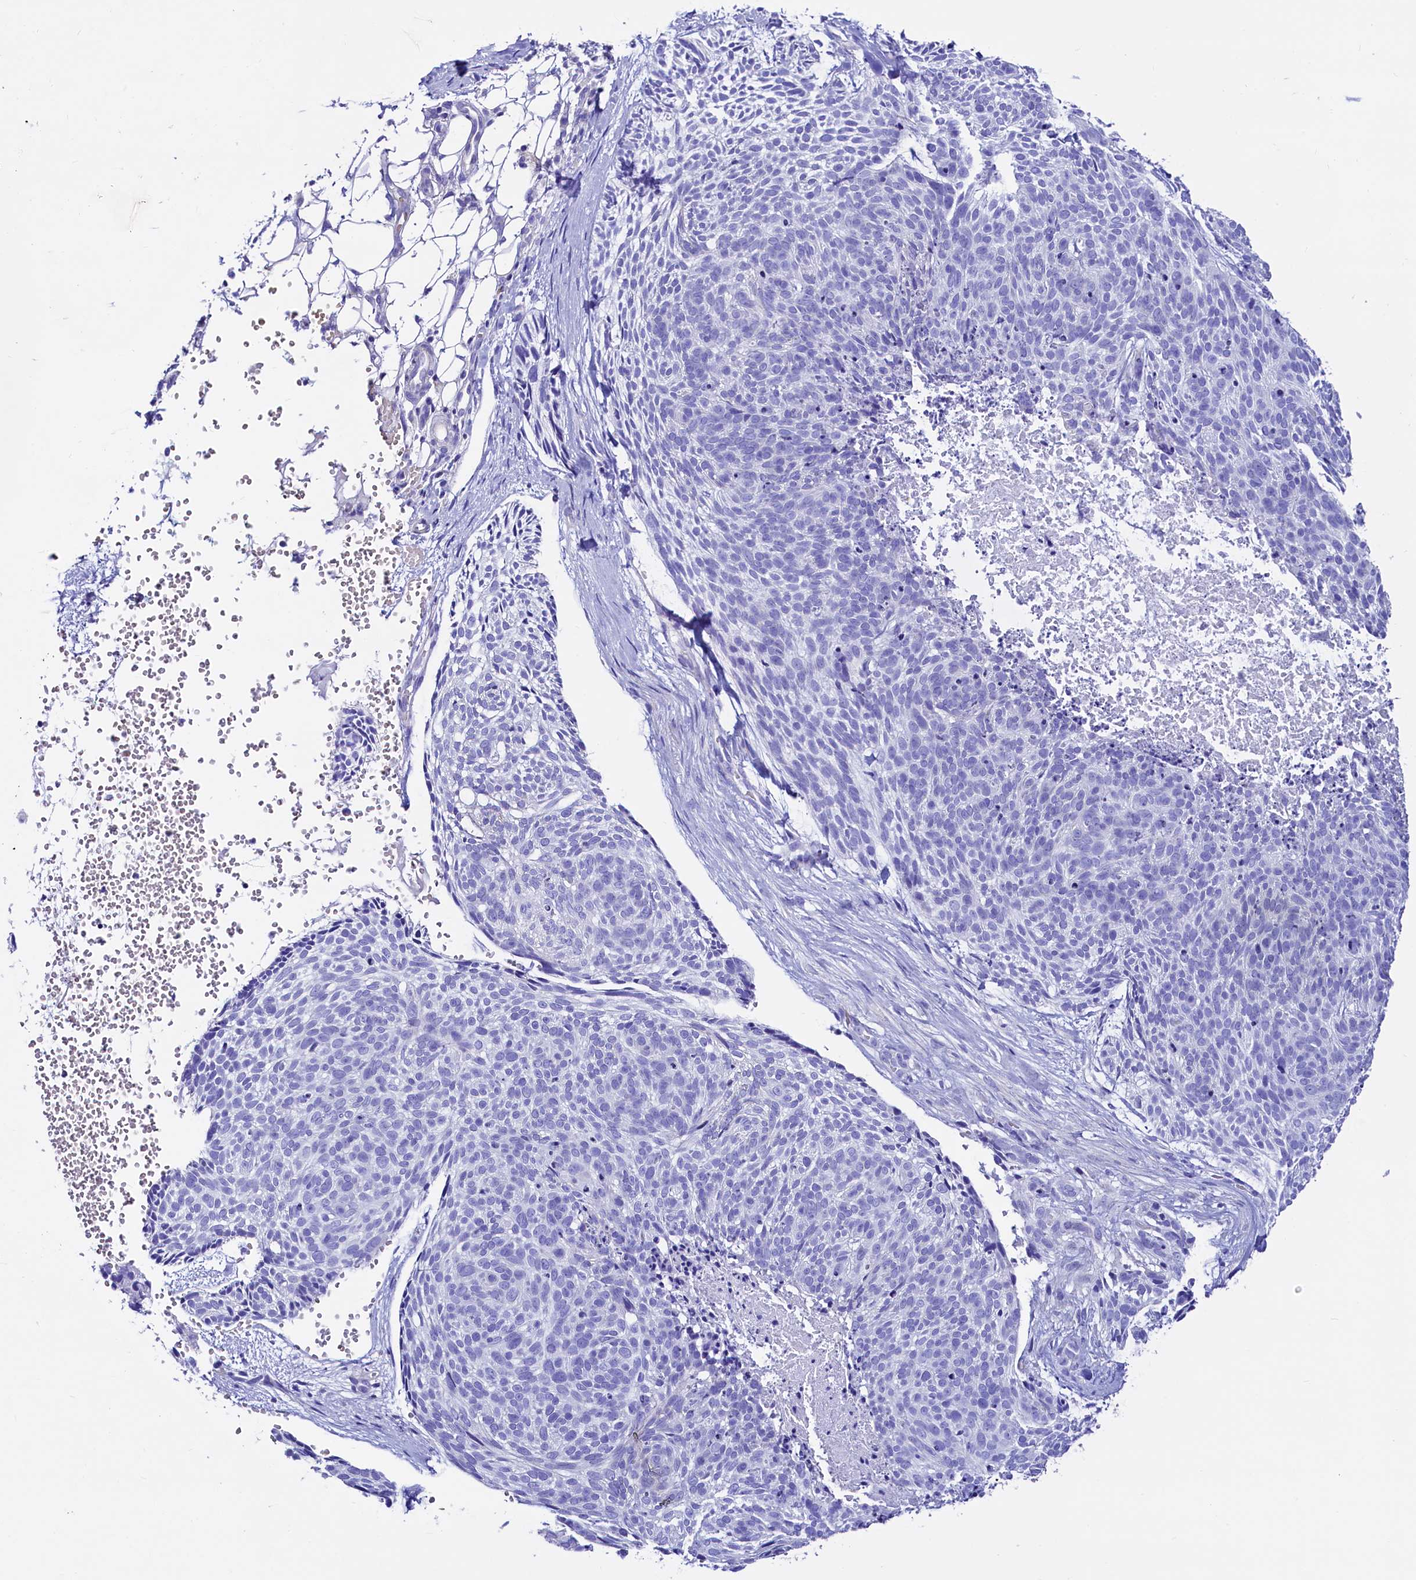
{"staining": {"intensity": "negative", "quantity": "none", "location": "none"}, "tissue": "skin cancer", "cell_type": "Tumor cells", "image_type": "cancer", "snomed": [{"axis": "morphology", "description": "Normal tissue, NOS"}, {"axis": "morphology", "description": "Basal cell carcinoma"}, {"axis": "topography", "description": "Skin"}], "caption": "High power microscopy image of an IHC photomicrograph of skin cancer, revealing no significant expression in tumor cells.", "gene": "RBP3", "patient": {"sex": "male", "age": 66}}